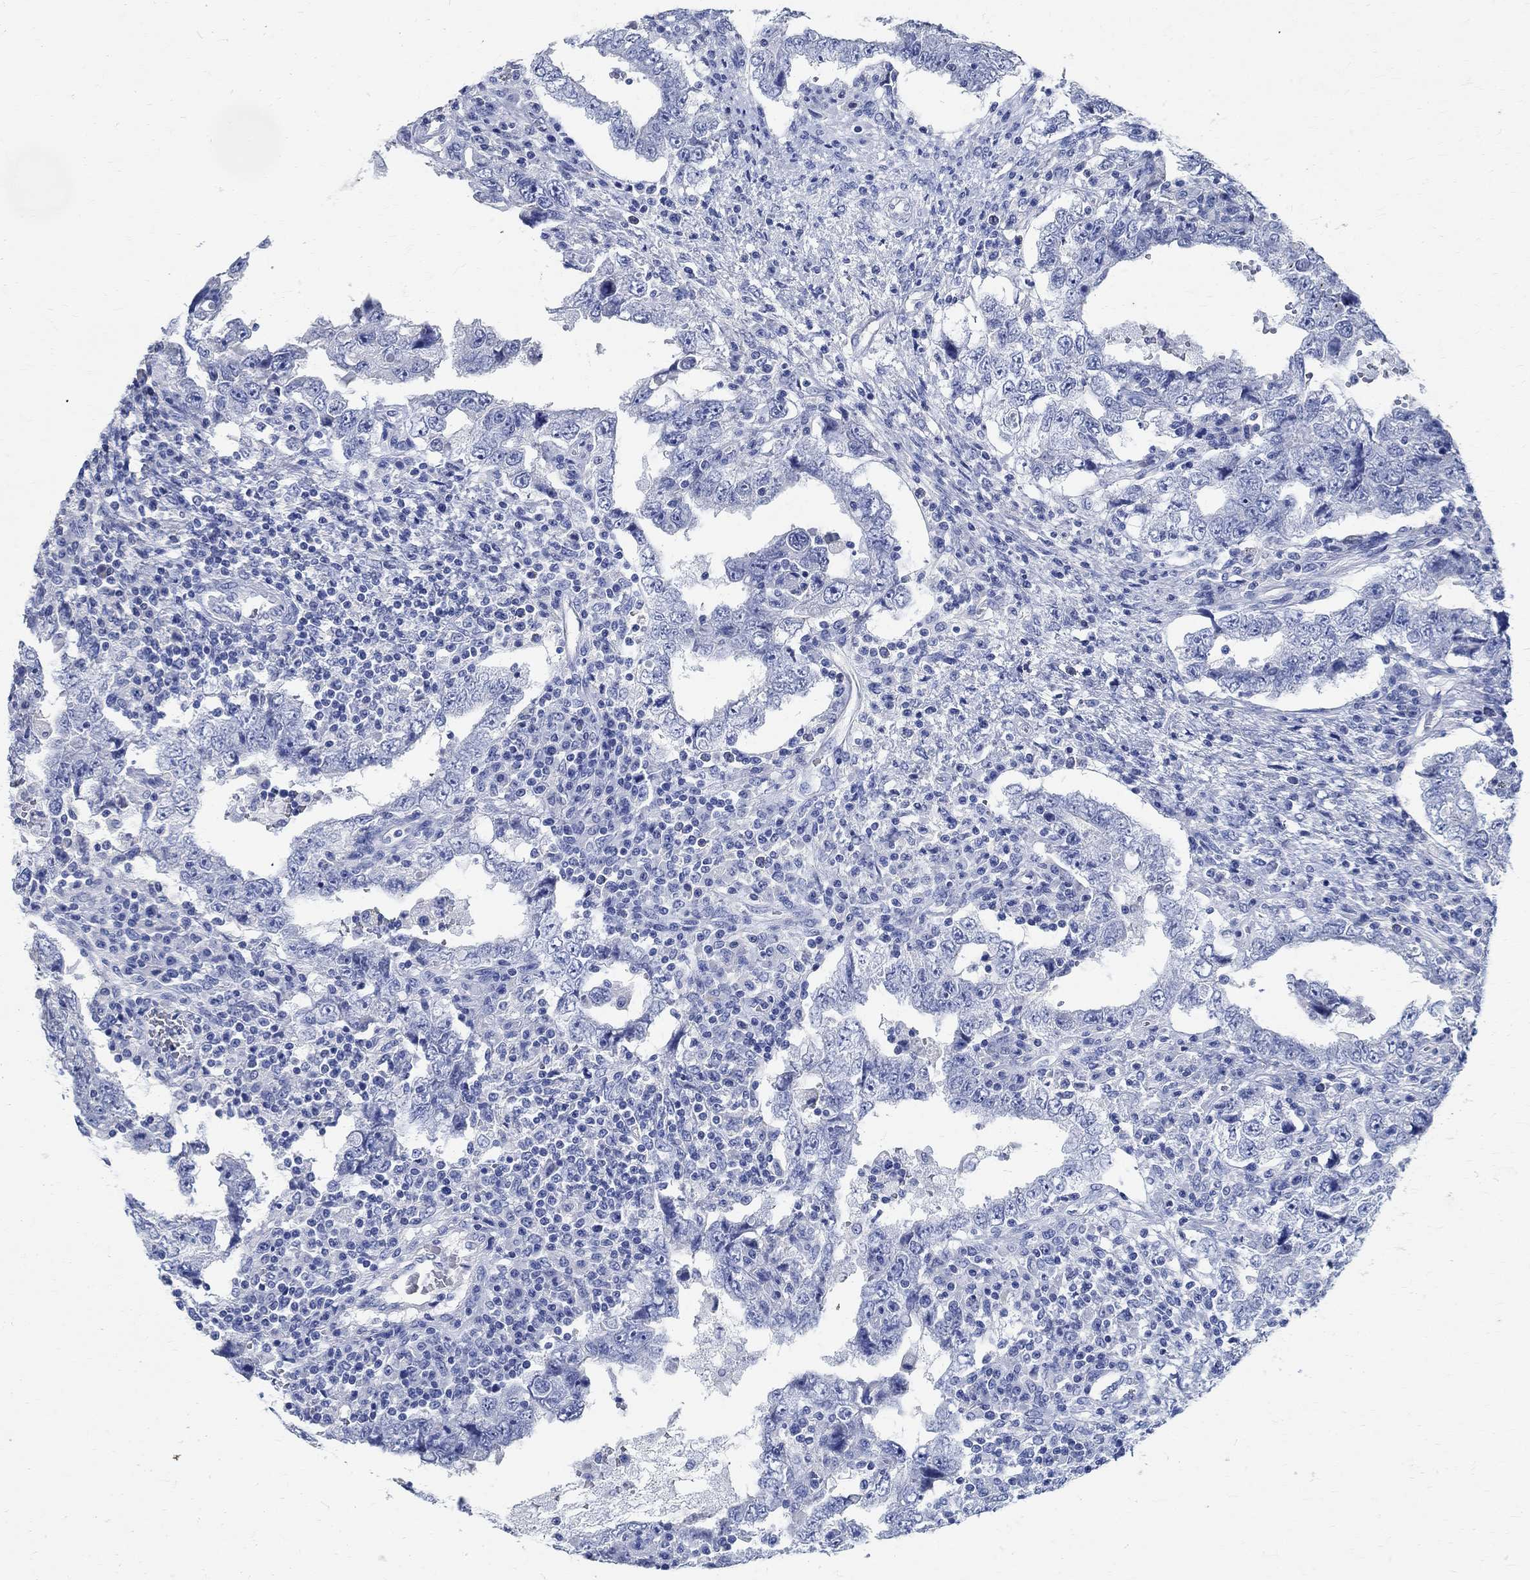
{"staining": {"intensity": "negative", "quantity": "none", "location": "none"}, "tissue": "testis cancer", "cell_type": "Tumor cells", "image_type": "cancer", "snomed": [{"axis": "morphology", "description": "Carcinoma, Embryonal, NOS"}, {"axis": "topography", "description": "Testis"}], "caption": "There is no significant staining in tumor cells of embryonal carcinoma (testis).", "gene": "PRX", "patient": {"sex": "male", "age": 26}}